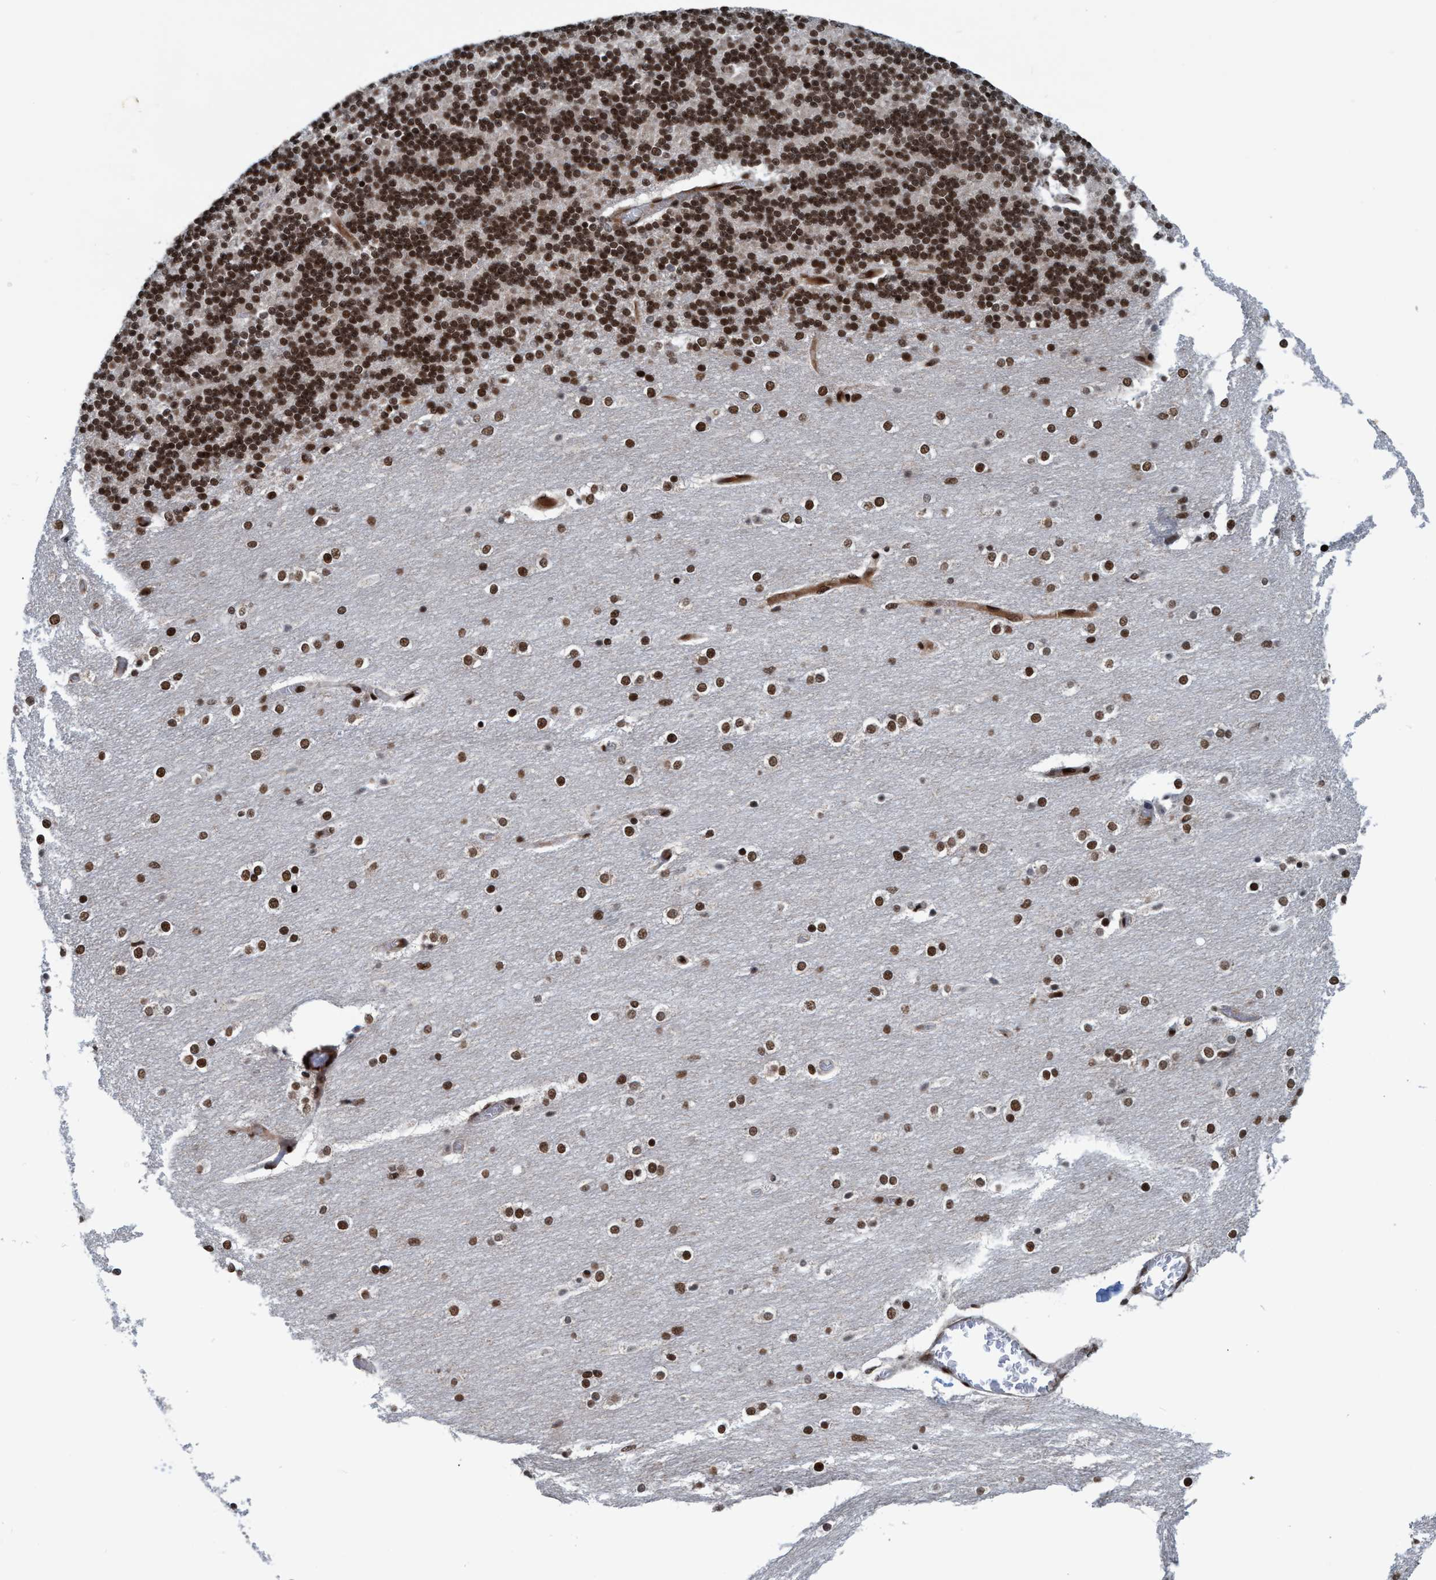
{"staining": {"intensity": "strong", "quantity": ">75%", "location": "nuclear"}, "tissue": "cerebellum", "cell_type": "Cells in granular layer", "image_type": "normal", "snomed": [{"axis": "morphology", "description": "Normal tissue, NOS"}, {"axis": "topography", "description": "Cerebellum"}], "caption": "Immunohistochemical staining of benign human cerebellum demonstrates strong nuclear protein positivity in approximately >75% of cells in granular layer.", "gene": "TOPBP1", "patient": {"sex": "female", "age": 54}}